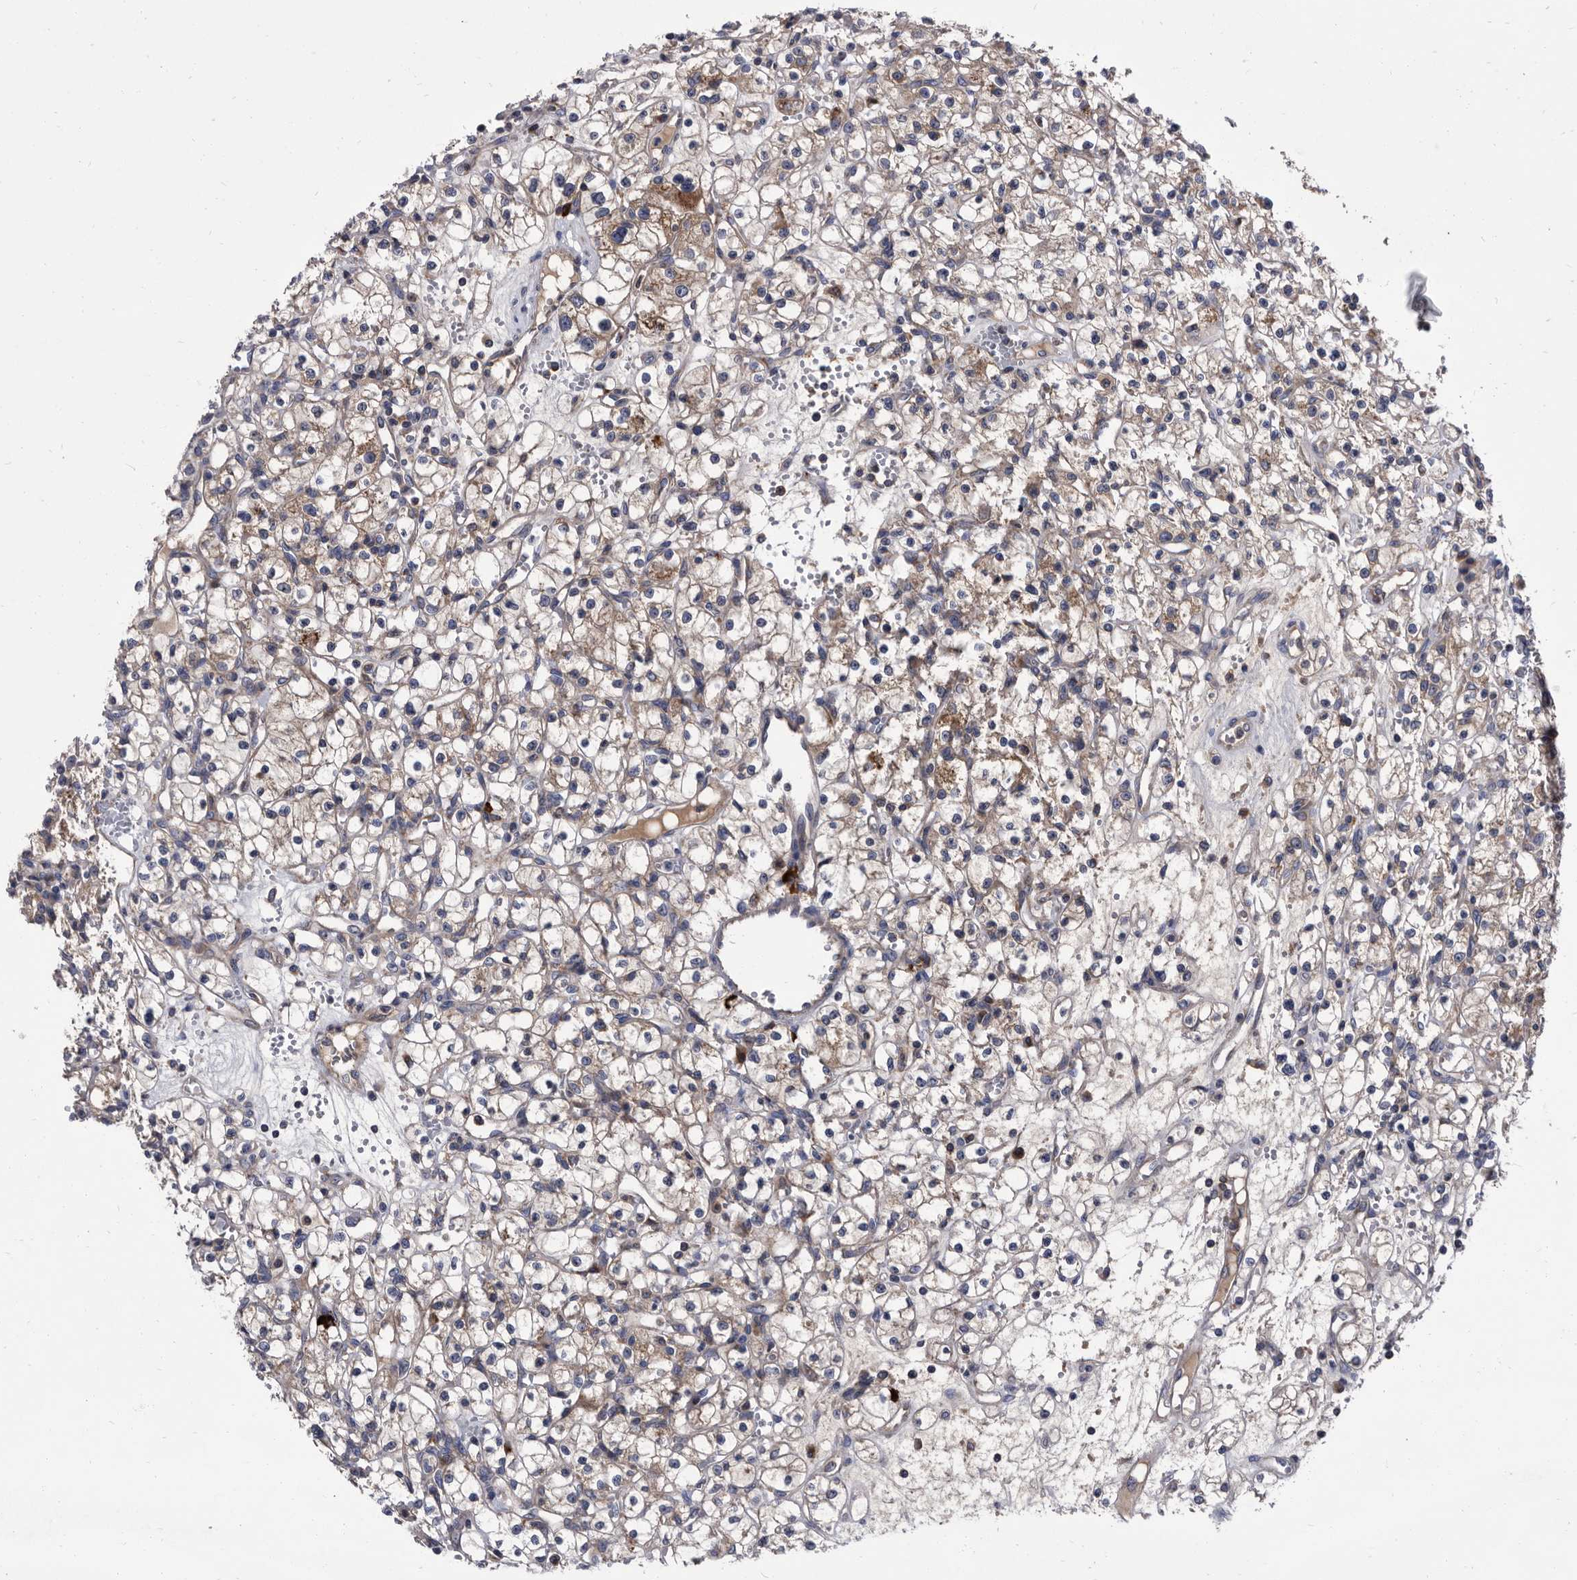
{"staining": {"intensity": "weak", "quantity": "25%-75%", "location": "cytoplasmic/membranous"}, "tissue": "renal cancer", "cell_type": "Tumor cells", "image_type": "cancer", "snomed": [{"axis": "morphology", "description": "Adenocarcinoma, NOS"}, {"axis": "topography", "description": "Kidney"}], "caption": "Adenocarcinoma (renal) stained with DAB IHC displays low levels of weak cytoplasmic/membranous staining in approximately 25%-75% of tumor cells. (Stains: DAB in brown, nuclei in blue, Microscopy: brightfield microscopy at high magnification).", "gene": "DTNBP1", "patient": {"sex": "female", "age": 59}}